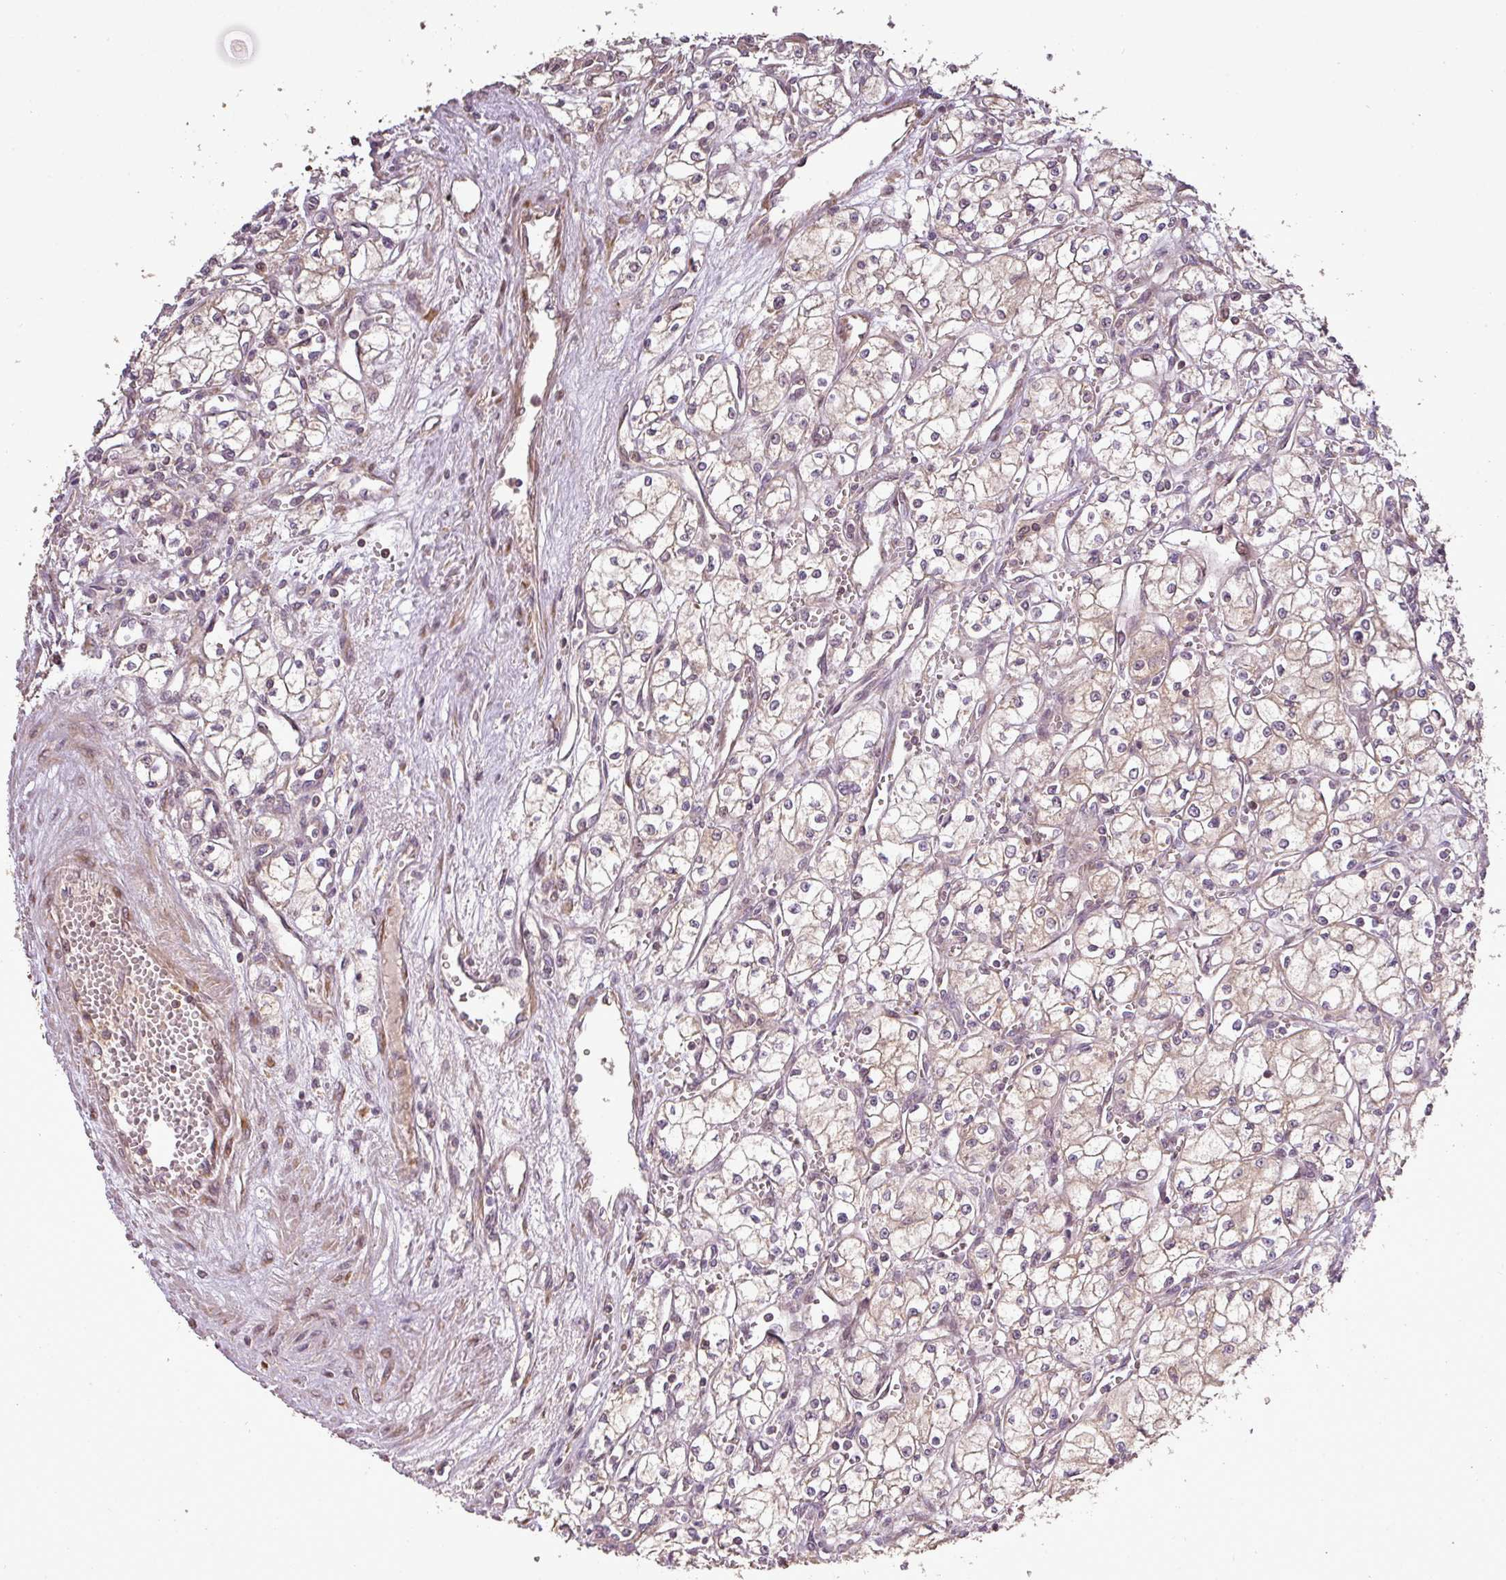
{"staining": {"intensity": "weak", "quantity": "<25%", "location": "cytoplasmic/membranous"}, "tissue": "renal cancer", "cell_type": "Tumor cells", "image_type": "cancer", "snomed": [{"axis": "morphology", "description": "Adenocarcinoma, NOS"}, {"axis": "topography", "description": "Kidney"}], "caption": "IHC histopathology image of renal adenocarcinoma stained for a protein (brown), which exhibits no expression in tumor cells.", "gene": "FAIM", "patient": {"sex": "male", "age": 59}}